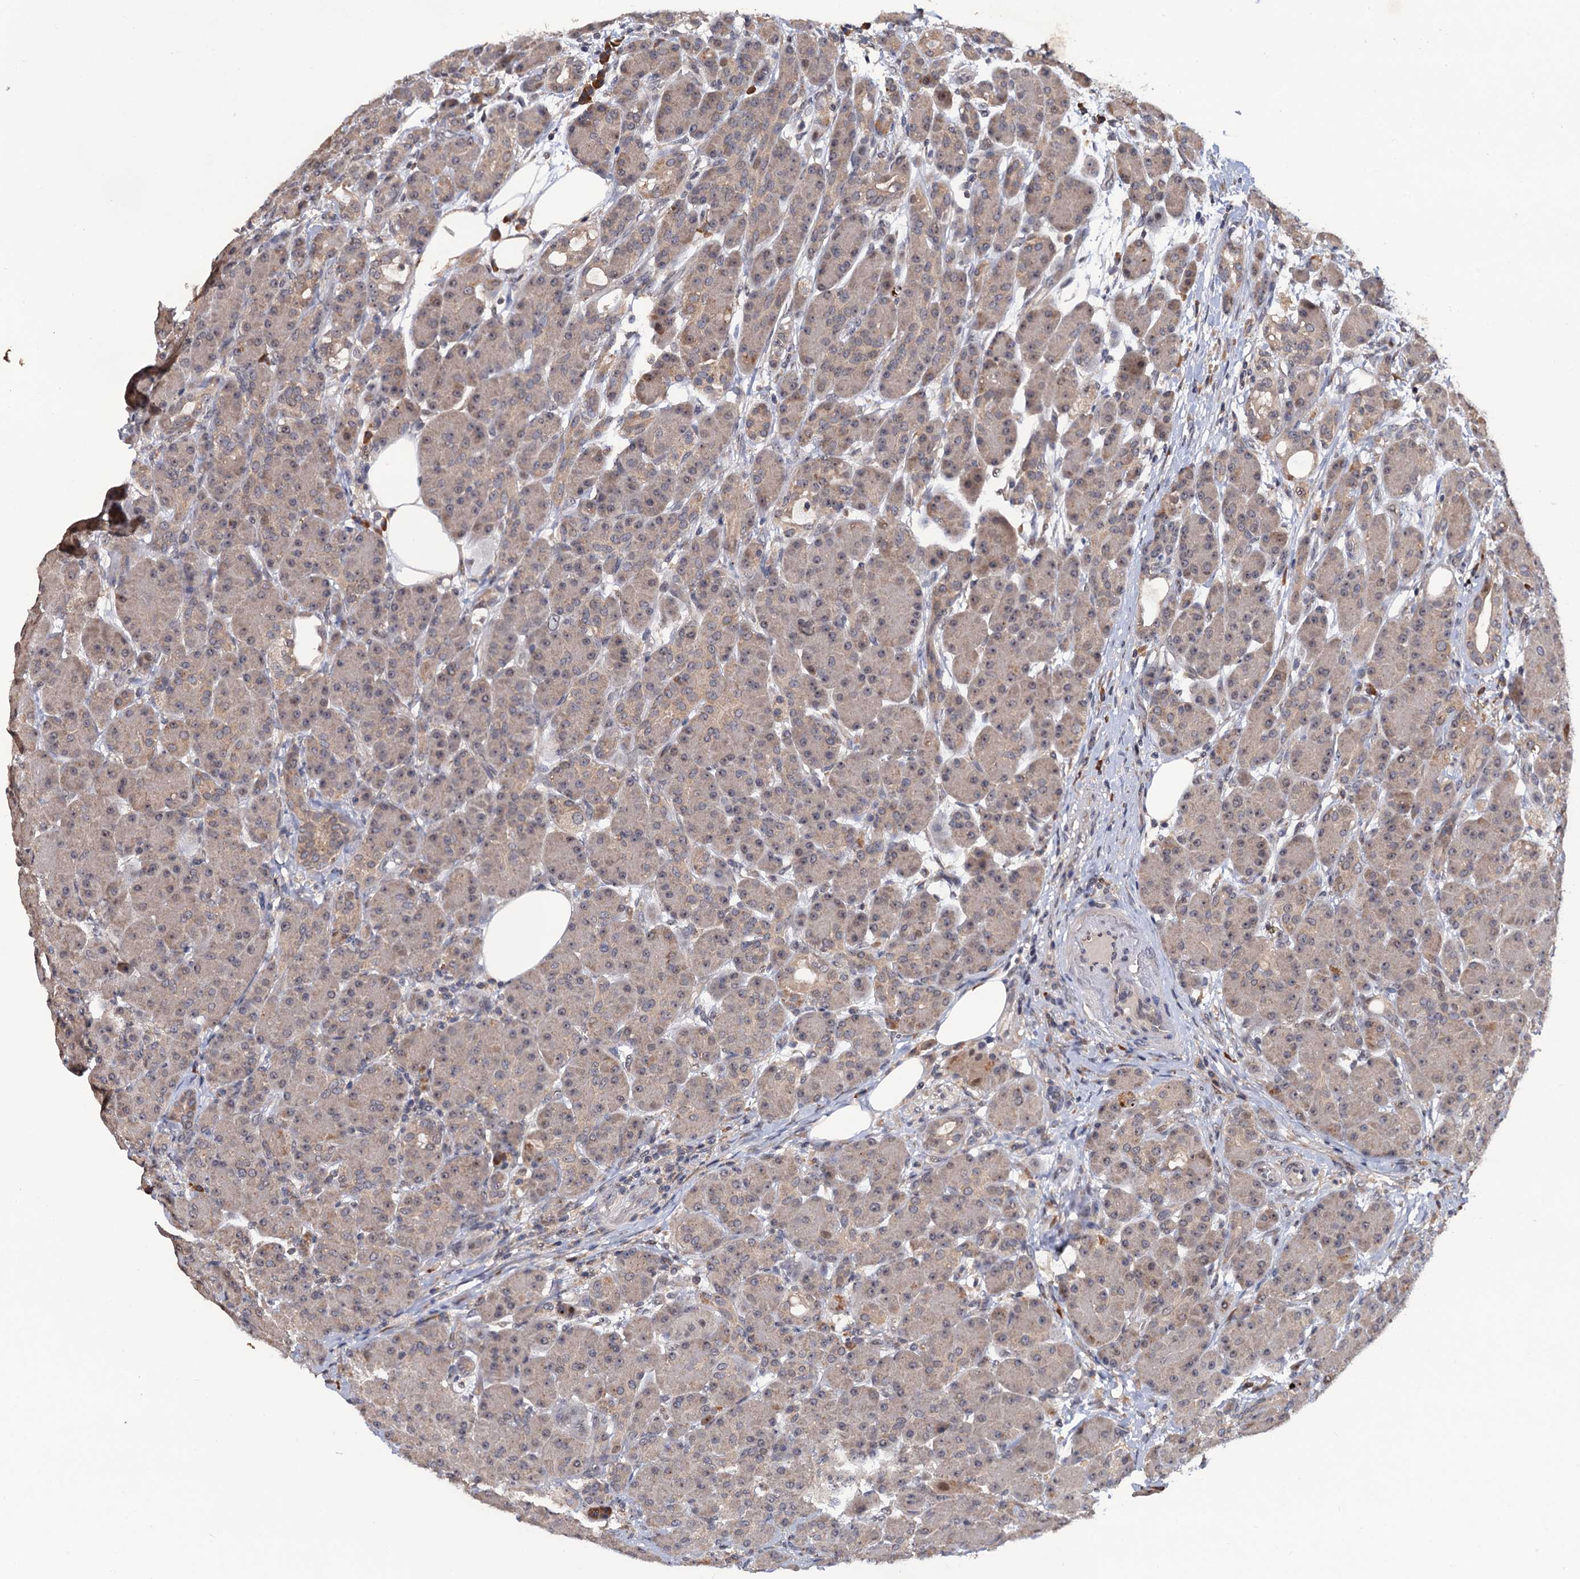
{"staining": {"intensity": "weak", "quantity": "25%-75%", "location": "cytoplasmic/membranous"}, "tissue": "pancreas", "cell_type": "Exocrine glandular cells", "image_type": "normal", "snomed": [{"axis": "morphology", "description": "Normal tissue, NOS"}, {"axis": "topography", "description": "Pancreas"}], "caption": "Pancreas was stained to show a protein in brown. There is low levels of weak cytoplasmic/membranous staining in approximately 25%-75% of exocrine glandular cells. (brown staining indicates protein expression, while blue staining denotes nuclei).", "gene": "LRRC63", "patient": {"sex": "male", "age": 63}}